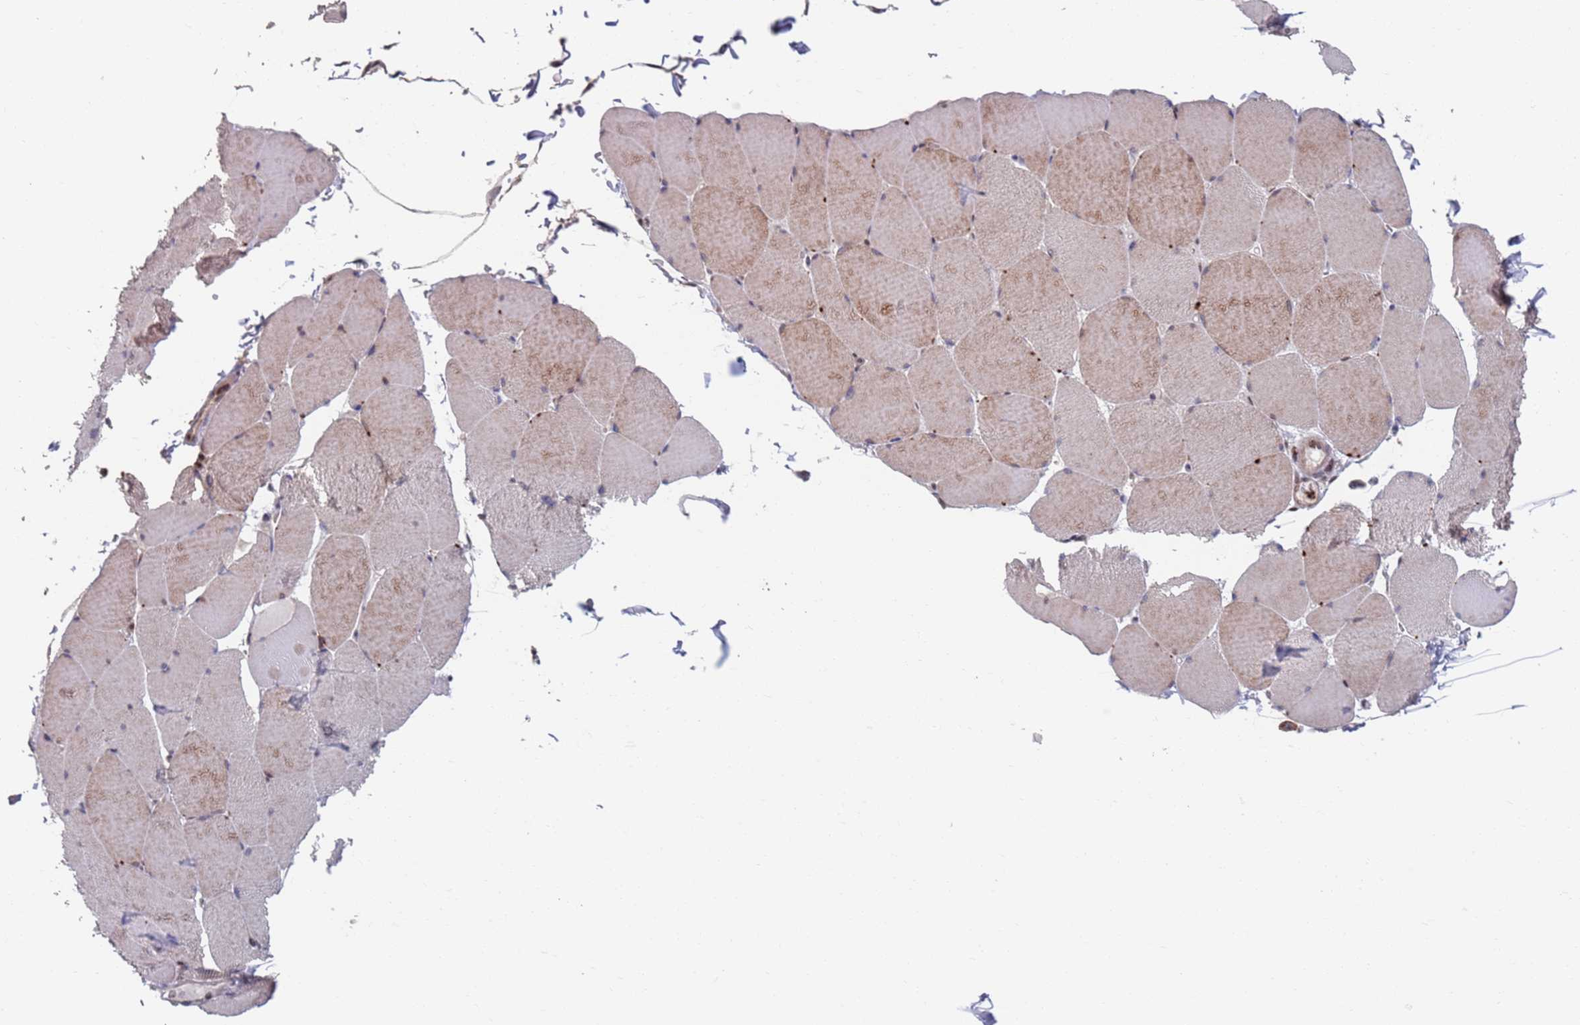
{"staining": {"intensity": "moderate", "quantity": "<25%", "location": "cytoplasmic/membranous"}, "tissue": "skeletal muscle", "cell_type": "Myocytes", "image_type": "normal", "snomed": [{"axis": "morphology", "description": "Normal tissue, NOS"}, {"axis": "topography", "description": "Skeletal muscle"}, {"axis": "topography", "description": "Head-Neck"}], "caption": "This micrograph demonstrates immunohistochemistry (IHC) staining of unremarkable human skeletal muscle, with low moderate cytoplasmic/membranous staining in about <25% of myocytes.", "gene": "RPP25", "patient": {"sex": "male", "age": 66}}